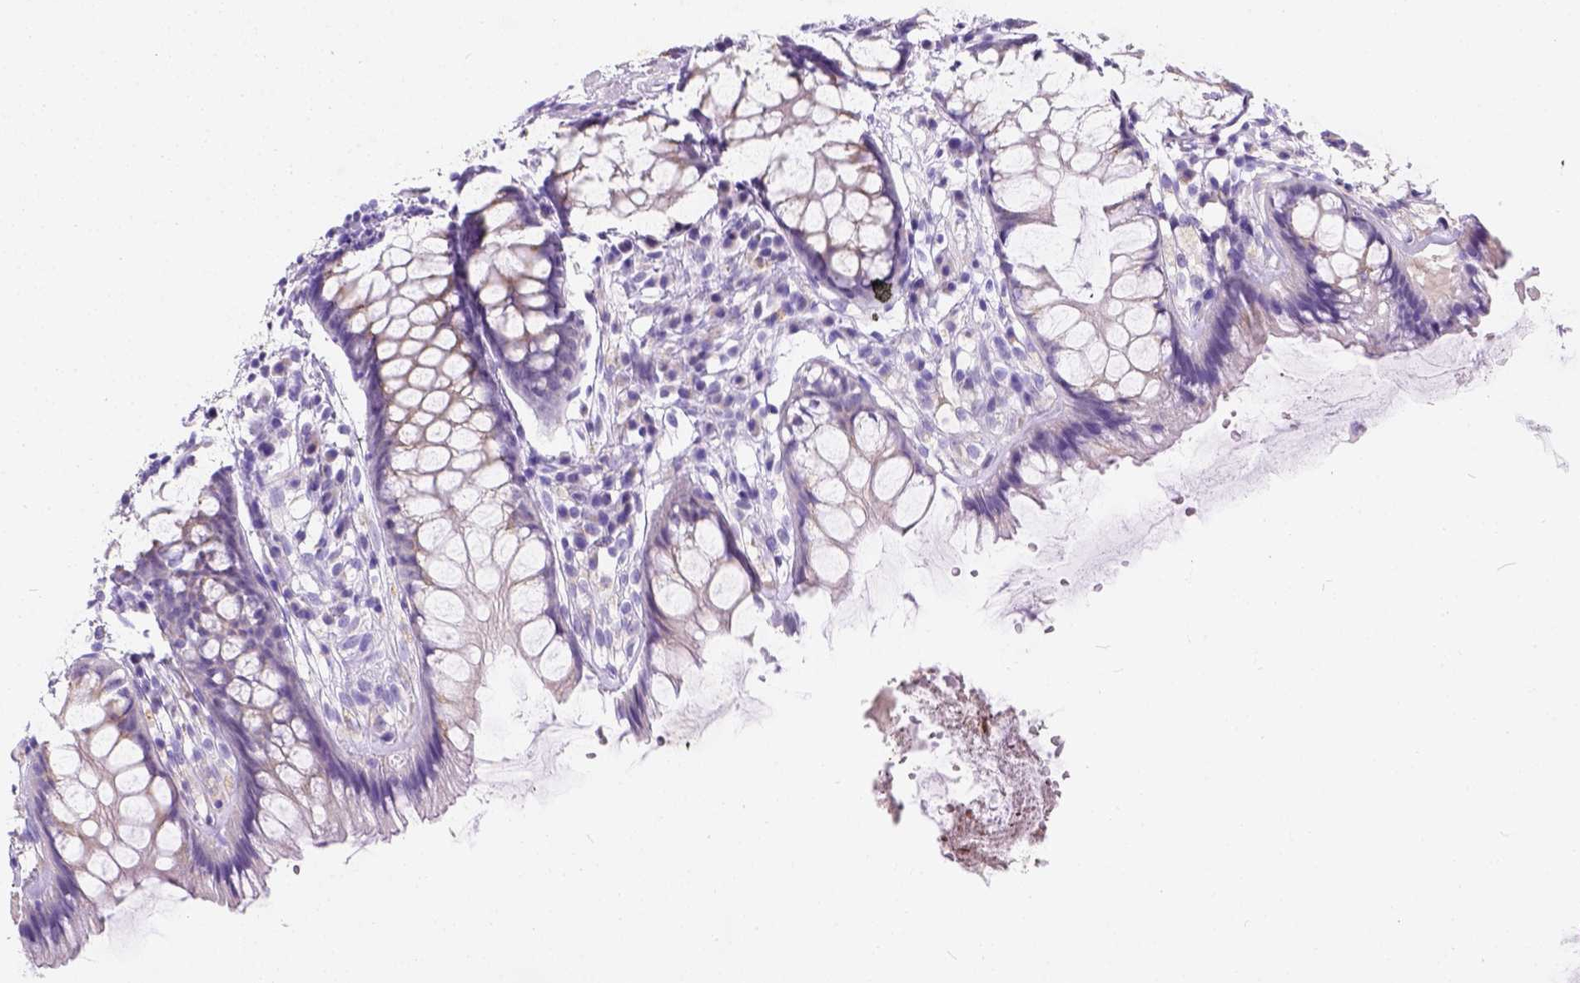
{"staining": {"intensity": "moderate", "quantity": "25%-75%", "location": "cytoplasmic/membranous"}, "tissue": "rectum", "cell_type": "Glandular cells", "image_type": "normal", "snomed": [{"axis": "morphology", "description": "Normal tissue, NOS"}, {"axis": "topography", "description": "Rectum"}], "caption": "Moderate cytoplasmic/membranous protein positivity is appreciated in about 25%-75% of glandular cells in rectum. Nuclei are stained in blue.", "gene": "PHF7", "patient": {"sex": "female", "age": 62}}